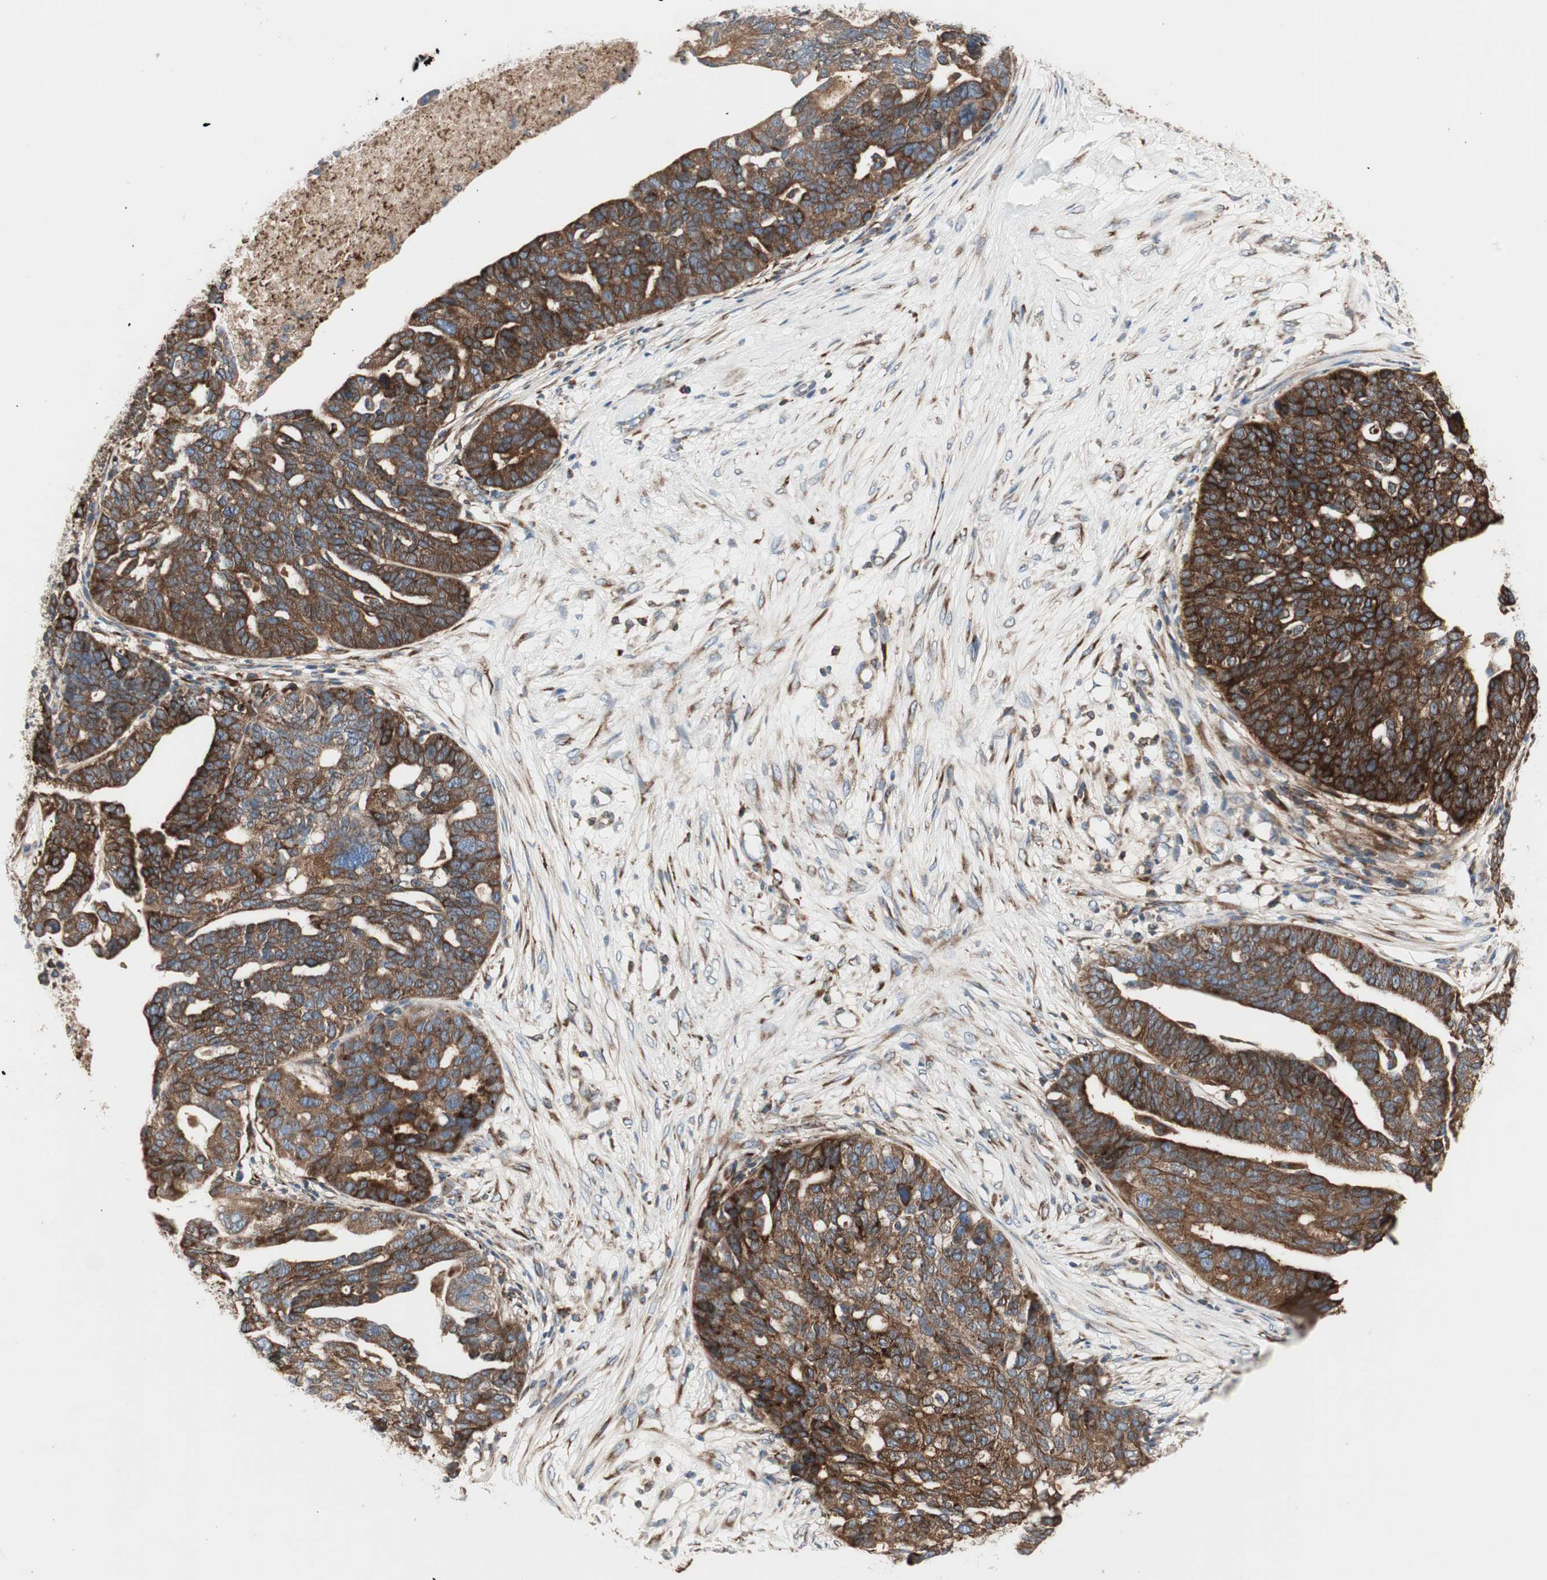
{"staining": {"intensity": "strong", "quantity": ">75%", "location": "cytoplasmic/membranous"}, "tissue": "ovarian cancer", "cell_type": "Tumor cells", "image_type": "cancer", "snomed": [{"axis": "morphology", "description": "Cystadenocarcinoma, serous, NOS"}, {"axis": "topography", "description": "Ovary"}], "caption": "Immunohistochemistry of ovarian cancer shows high levels of strong cytoplasmic/membranous staining in approximately >75% of tumor cells. (brown staining indicates protein expression, while blue staining denotes nuclei).", "gene": "H6PD", "patient": {"sex": "female", "age": 59}}